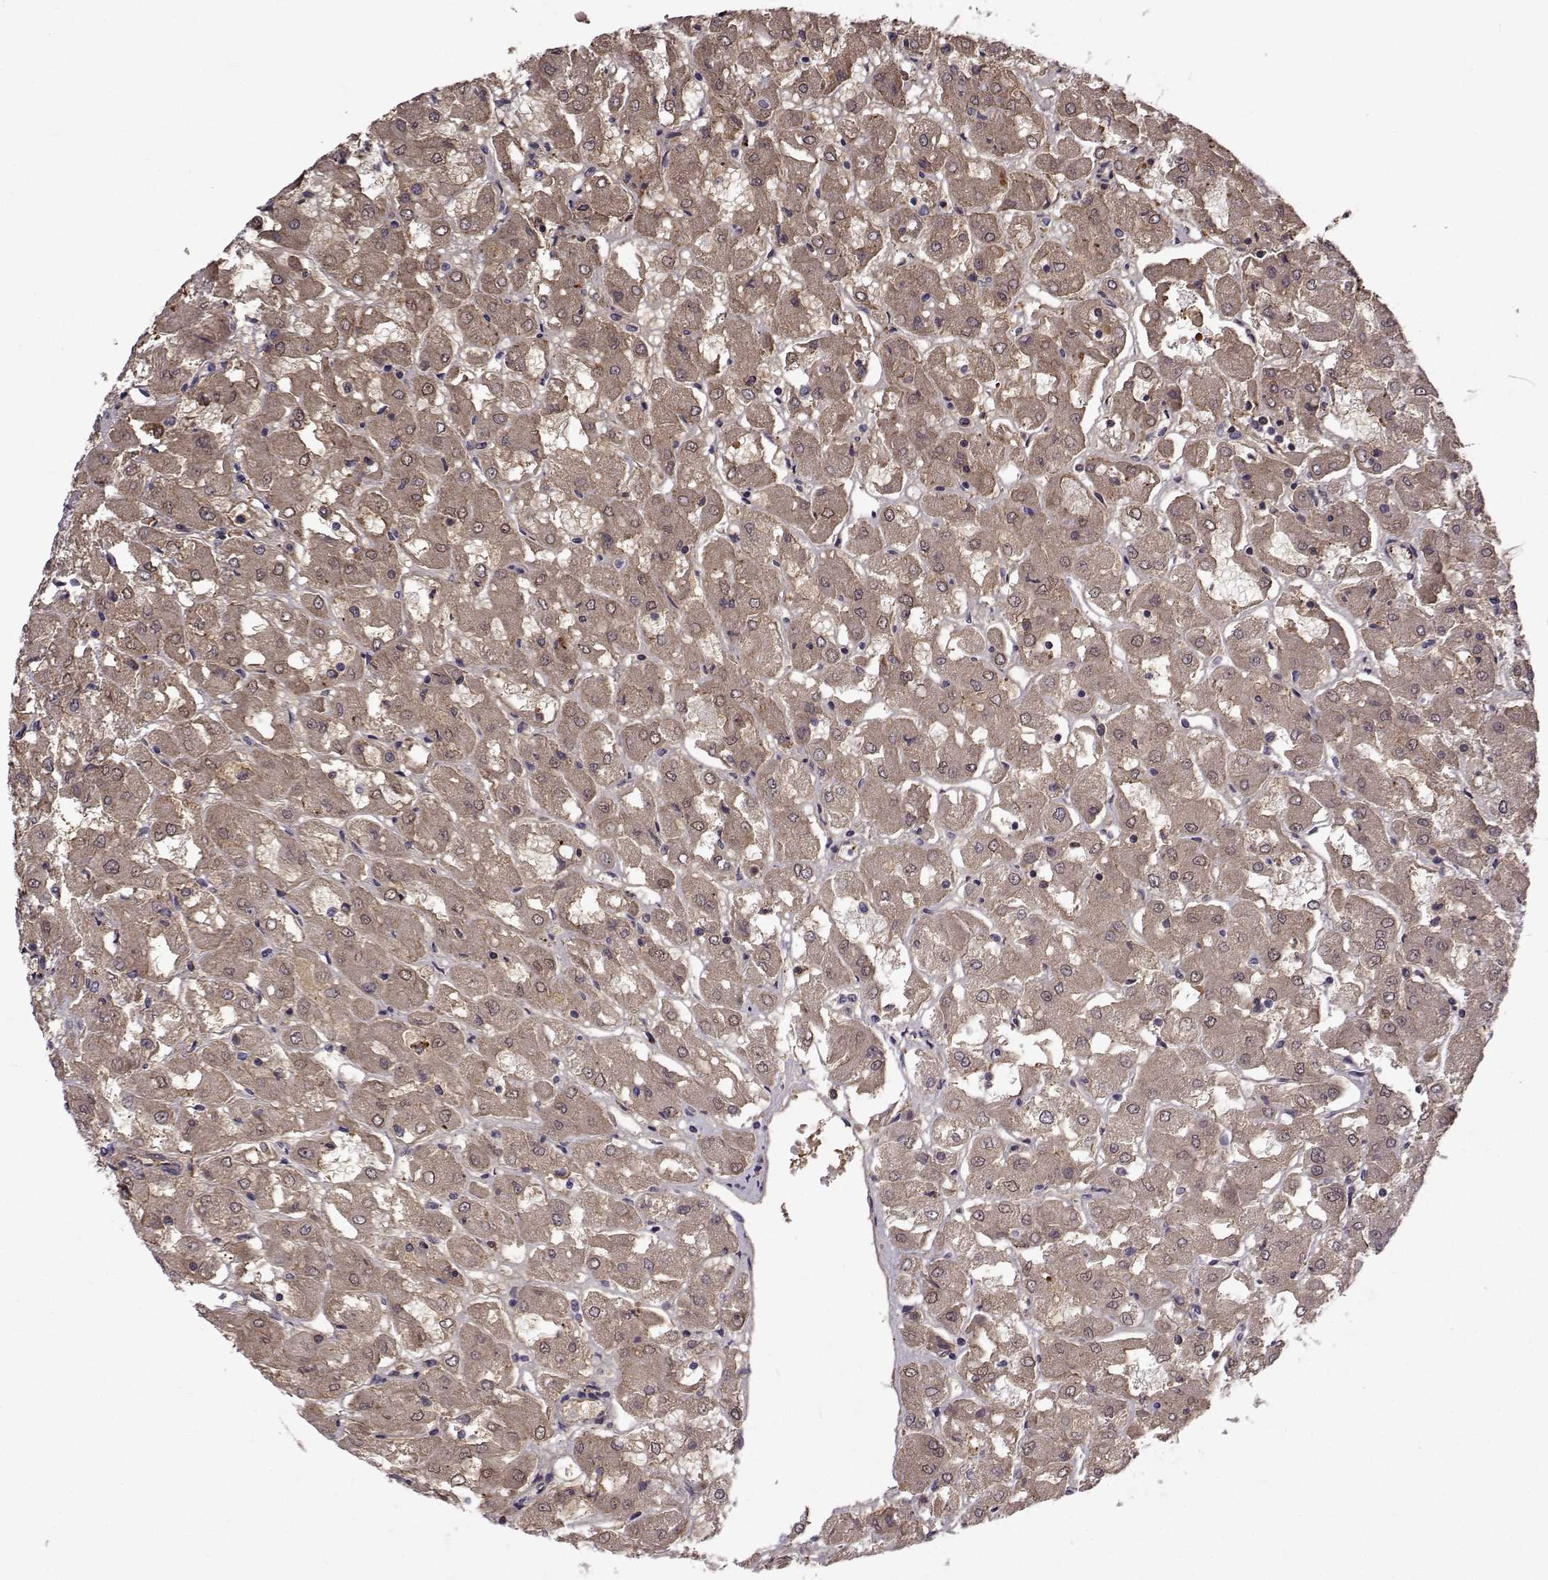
{"staining": {"intensity": "weak", "quantity": ">75%", "location": "cytoplasmic/membranous"}, "tissue": "renal cancer", "cell_type": "Tumor cells", "image_type": "cancer", "snomed": [{"axis": "morphology", "description": "Adenocarcinoma, NOS"}, {"axis": "topography", "description": "Kidney"}], "caption": "Protein staining of adenocarcinoma (renal) tissue displays weak cytoplasmic/membranous expression in about >75% of tumor cells.", "gene": "TNFRSF11B", "patient": {"sex": "male", "age": 72}}